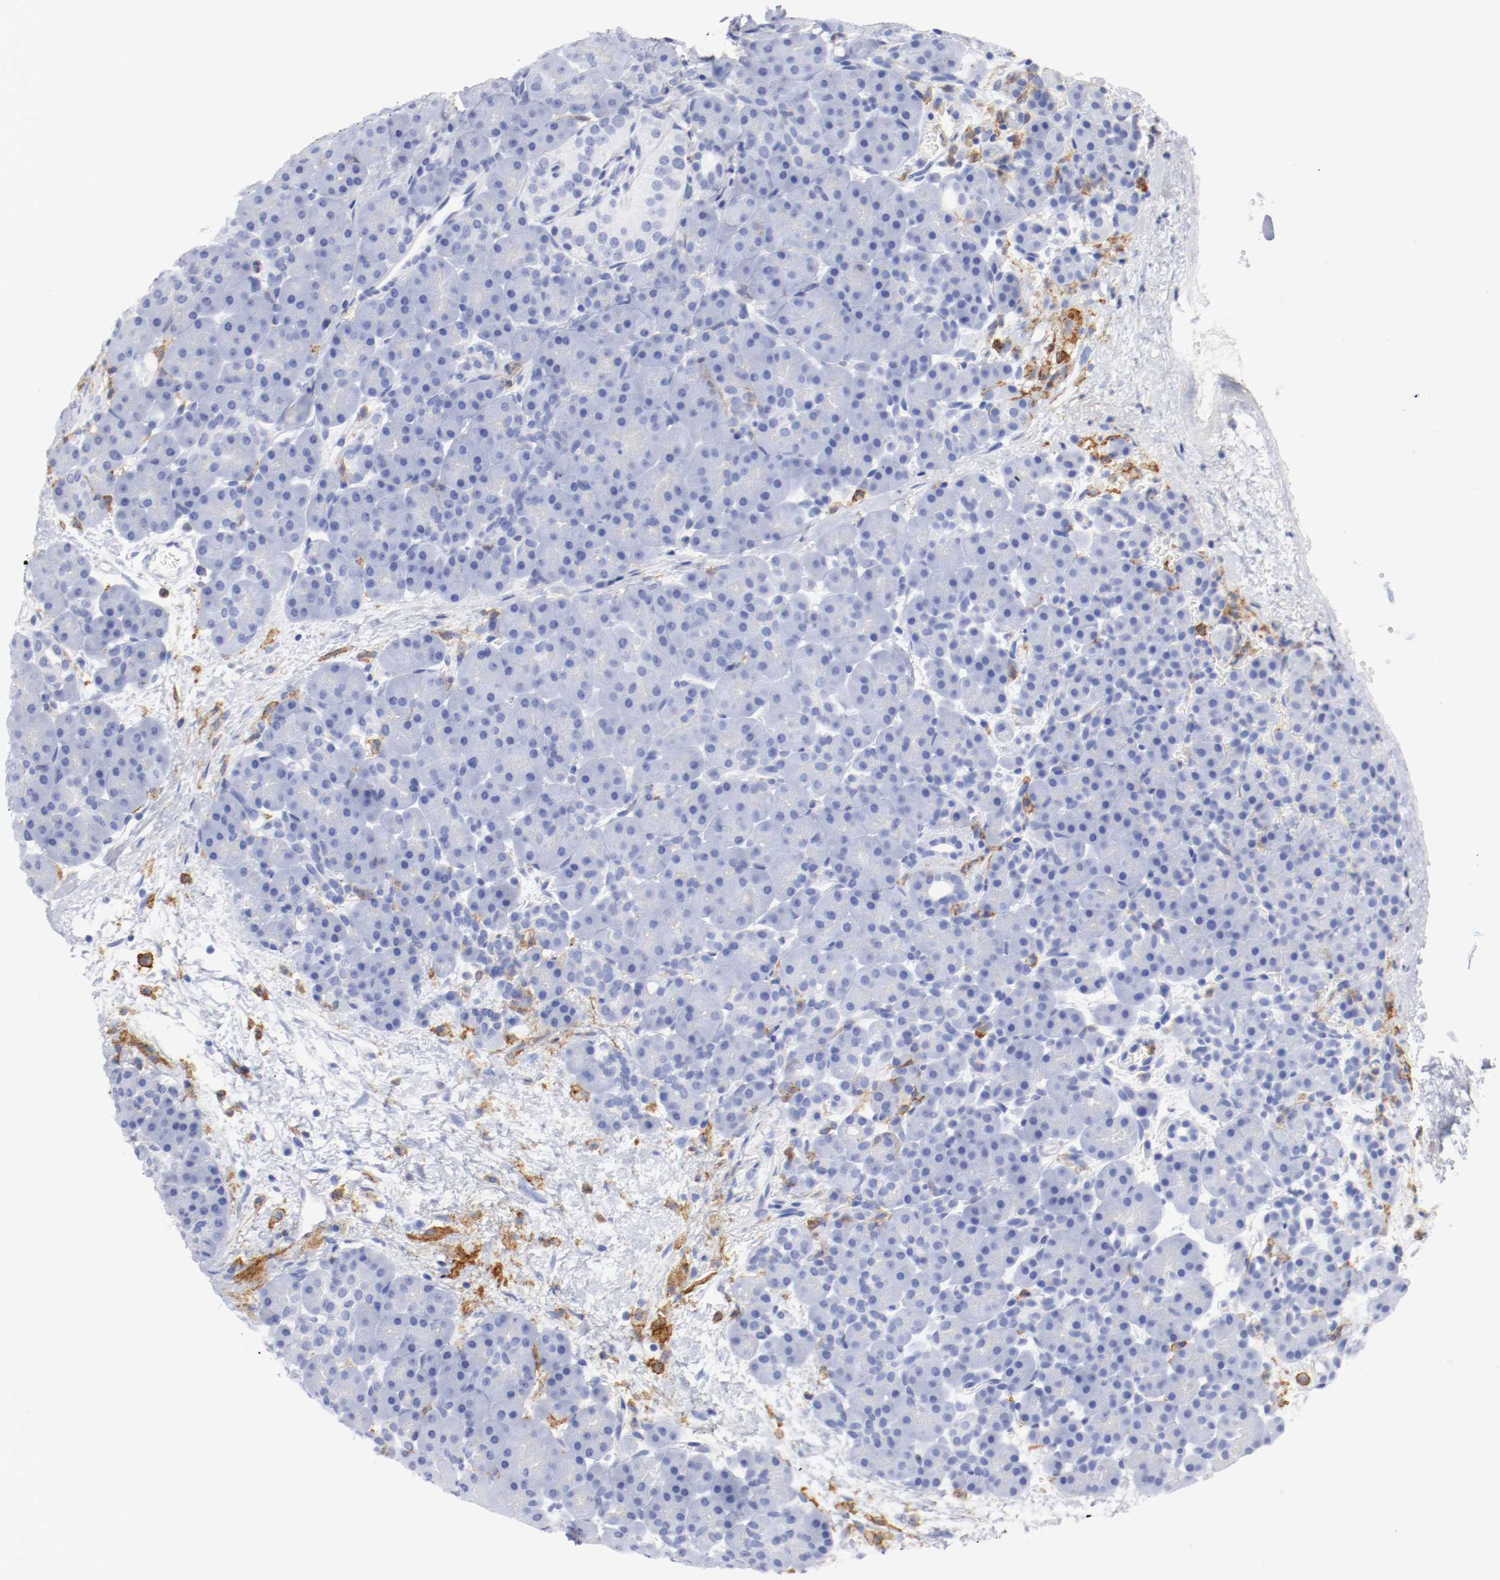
{"staining": {"intensity": "negative", "quantity": "none", "location": "none"}, "tissue": "pancreas", "cell_type": "Exocrine glandular cells", "image_type": "normal", "snomed": [{"axis": "morphology", "description": "Normal tissue, NOS"}, {"axis": "topography", "description": "Pancreas"}], "caption": "A high-resolution image shows IHC staining of normal pancreas, which displays no significant expression in exocrine glandular cells. (Brightfield microscopy of DAB (3,3'-diaminobenzidine) immunohistochemistry at high magnification).", "gene": "ITGAX", "patient": {"sex": "male", "age": 66}}